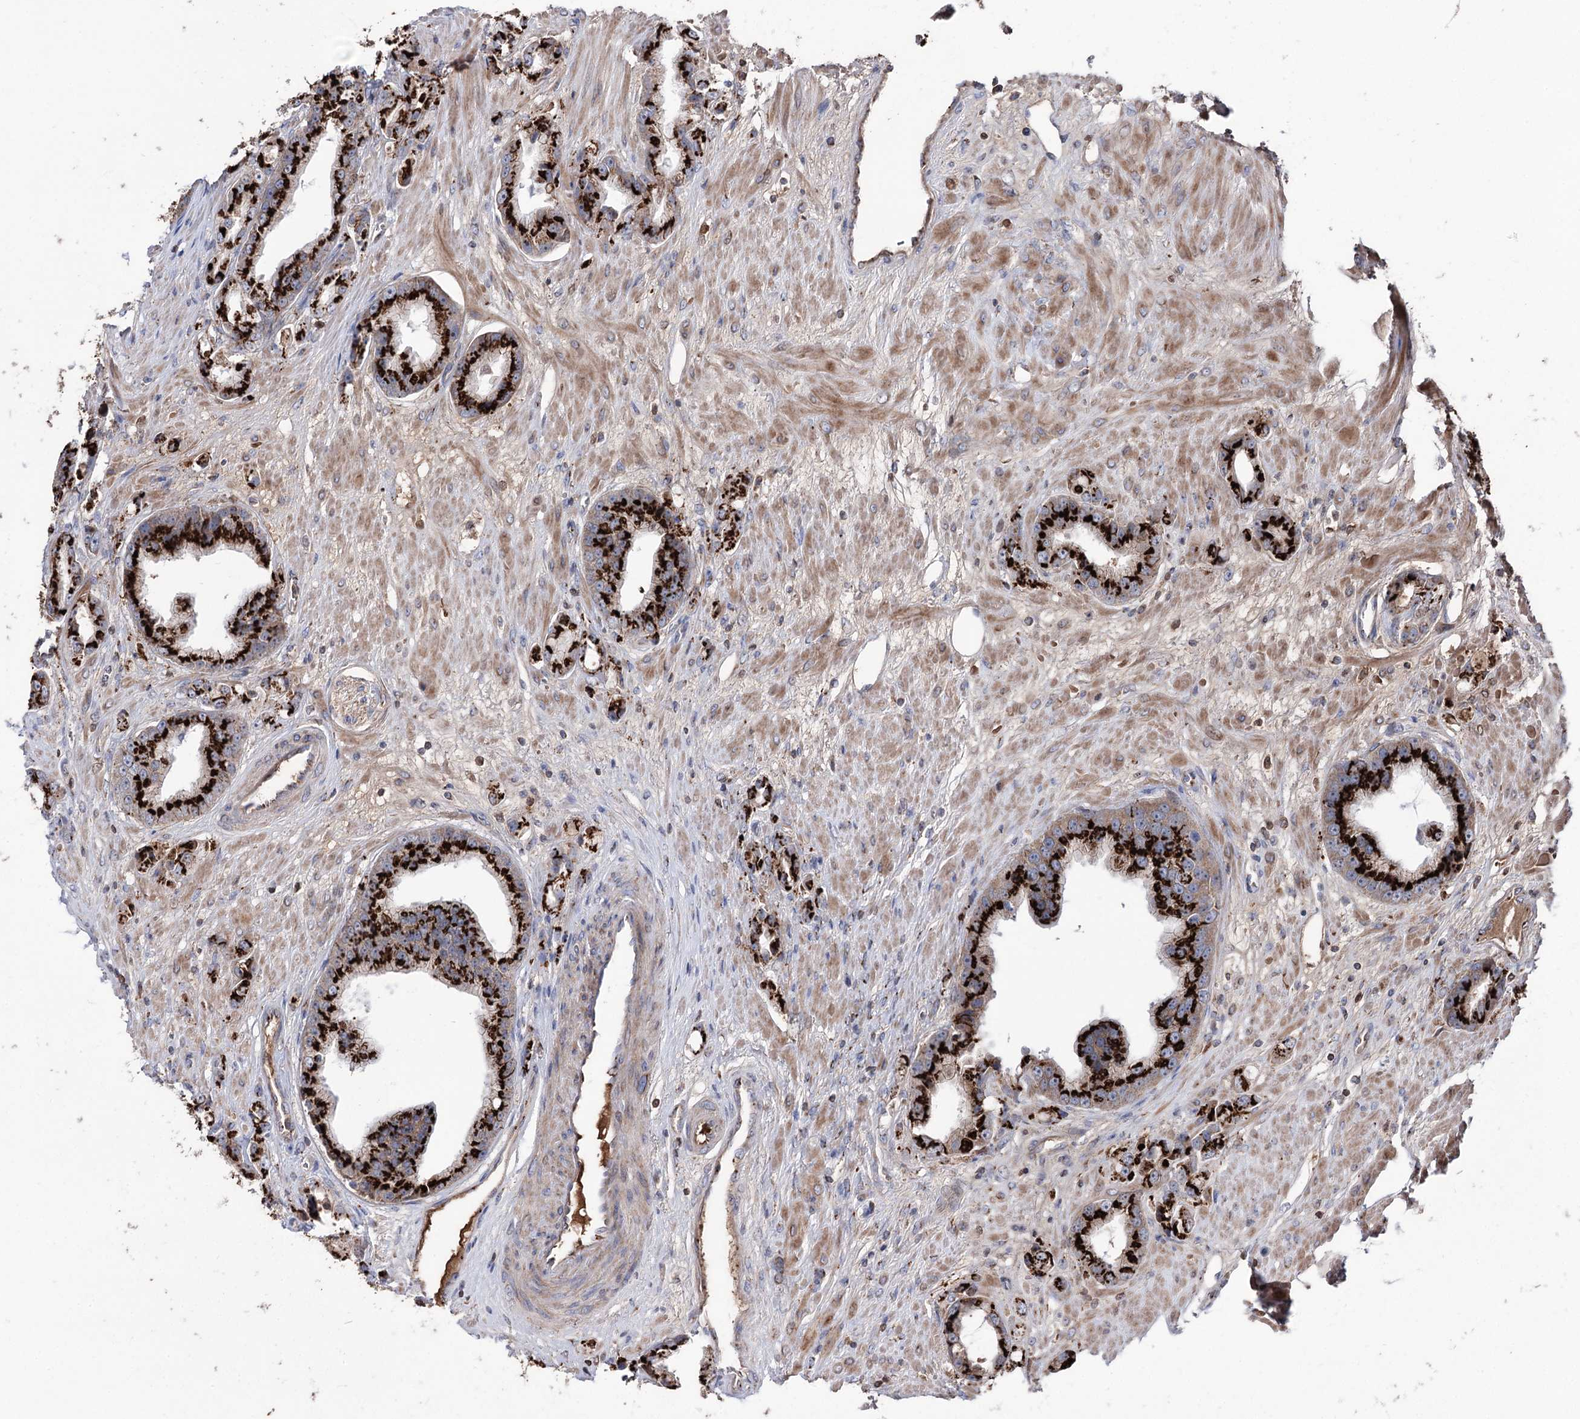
{"staining": {"intensity": "strong", "quantity": ">75%", "location": "cytoplasmic/membranous"}, "tissue": "prostate cancer", "cell_type": "Tumor cells", "image_type": "cancer", "snomed": [{"axis": "morphology", "description": "Adenocarcinoma, Low grade"}, {"axis": "topography", "description": "Prostate"}], "caption": "Tumor cells display high levels of strong cytoplasmic/membranous positivity in approximately >75% of cells in prostate cancer.", "gene": "ARHGAP20", "patient": {"sex": "male", "age": 67}}